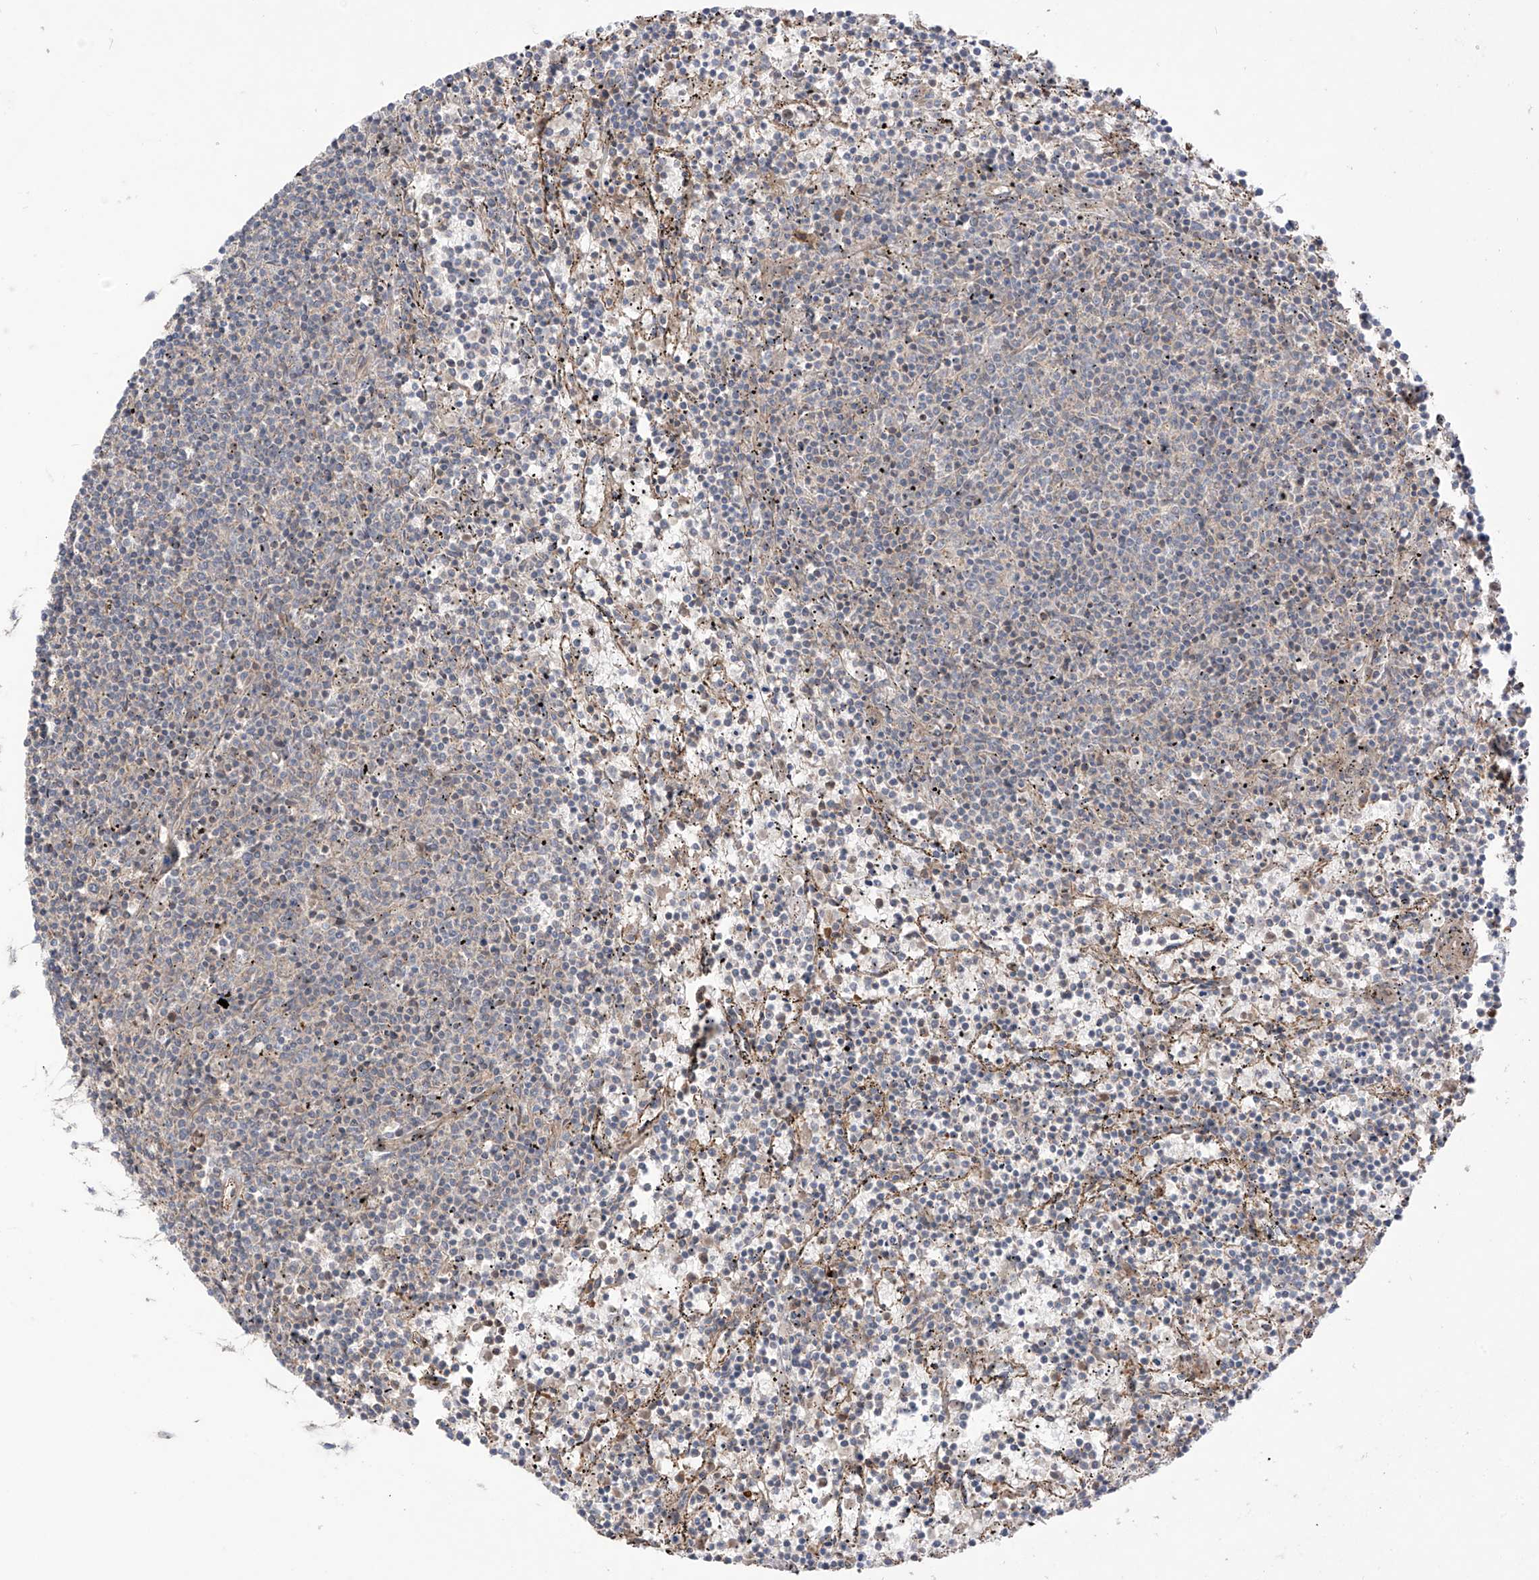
{"staining": {"intensity": "negative", "quantity": "none", "location": "none"}, "tissue": "lymphoma", "cell_type": "Tumor cells", "image_type": "cancer", "snomed": [{"axis": "morphology", "description": "Malignant lymphoma, non-Hodgkin's type, Low grade"}, {"axis": "topography", "description": "Spleen"}], "caption": "Protein analysis of lymphoma exhibits no significant expression in tumor cells. (Brightfield microscopy of DAB (3,3'-diaminobenzidine) IHC at high magnification).", "gene": "TRMU", "patient": {"sex": "female", "age": 50}}